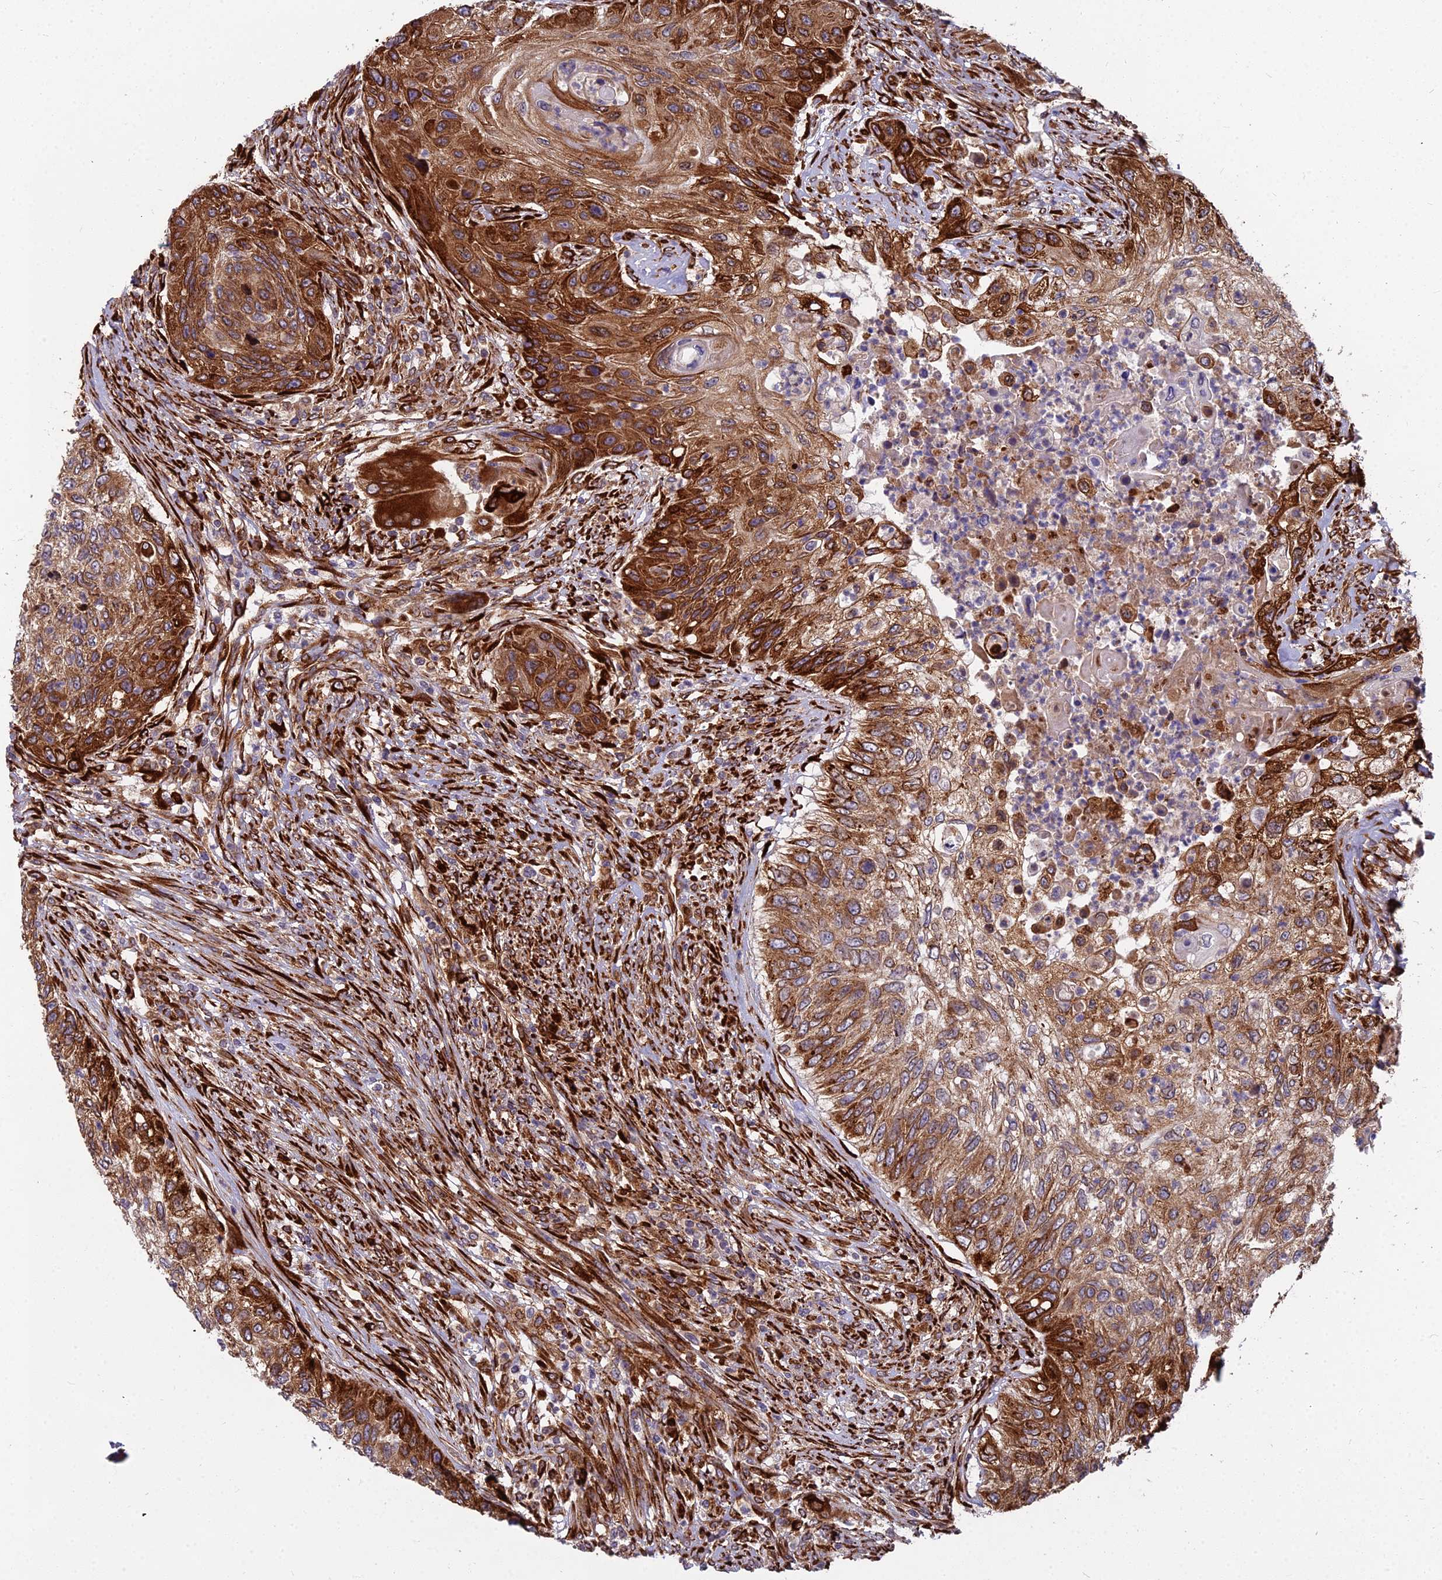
{"staining": {"intensity": "strong", "quantity": "25%-75%", "location": "cytoplasmic/membranous"}, "tissue": "urothelial cancer", "cell_type": "Tumor cells", "image_type": "cancer", "snomed": [{"axis": "morphology", "description": "Urothelial carcinoma, High grade"}, {"axis": "topography", "description": "Urinary bladder"}], "caption": "The micrograph shows staining of urothelial cancer, revealing strong cytoplasmic/membranous protein expression (brown color) within tumor cells. (Brightfield microscopy of DAB IHC at high magnification).", "gene": "NDUFAF7", "patient": {"sex": "female", "age": 60}}